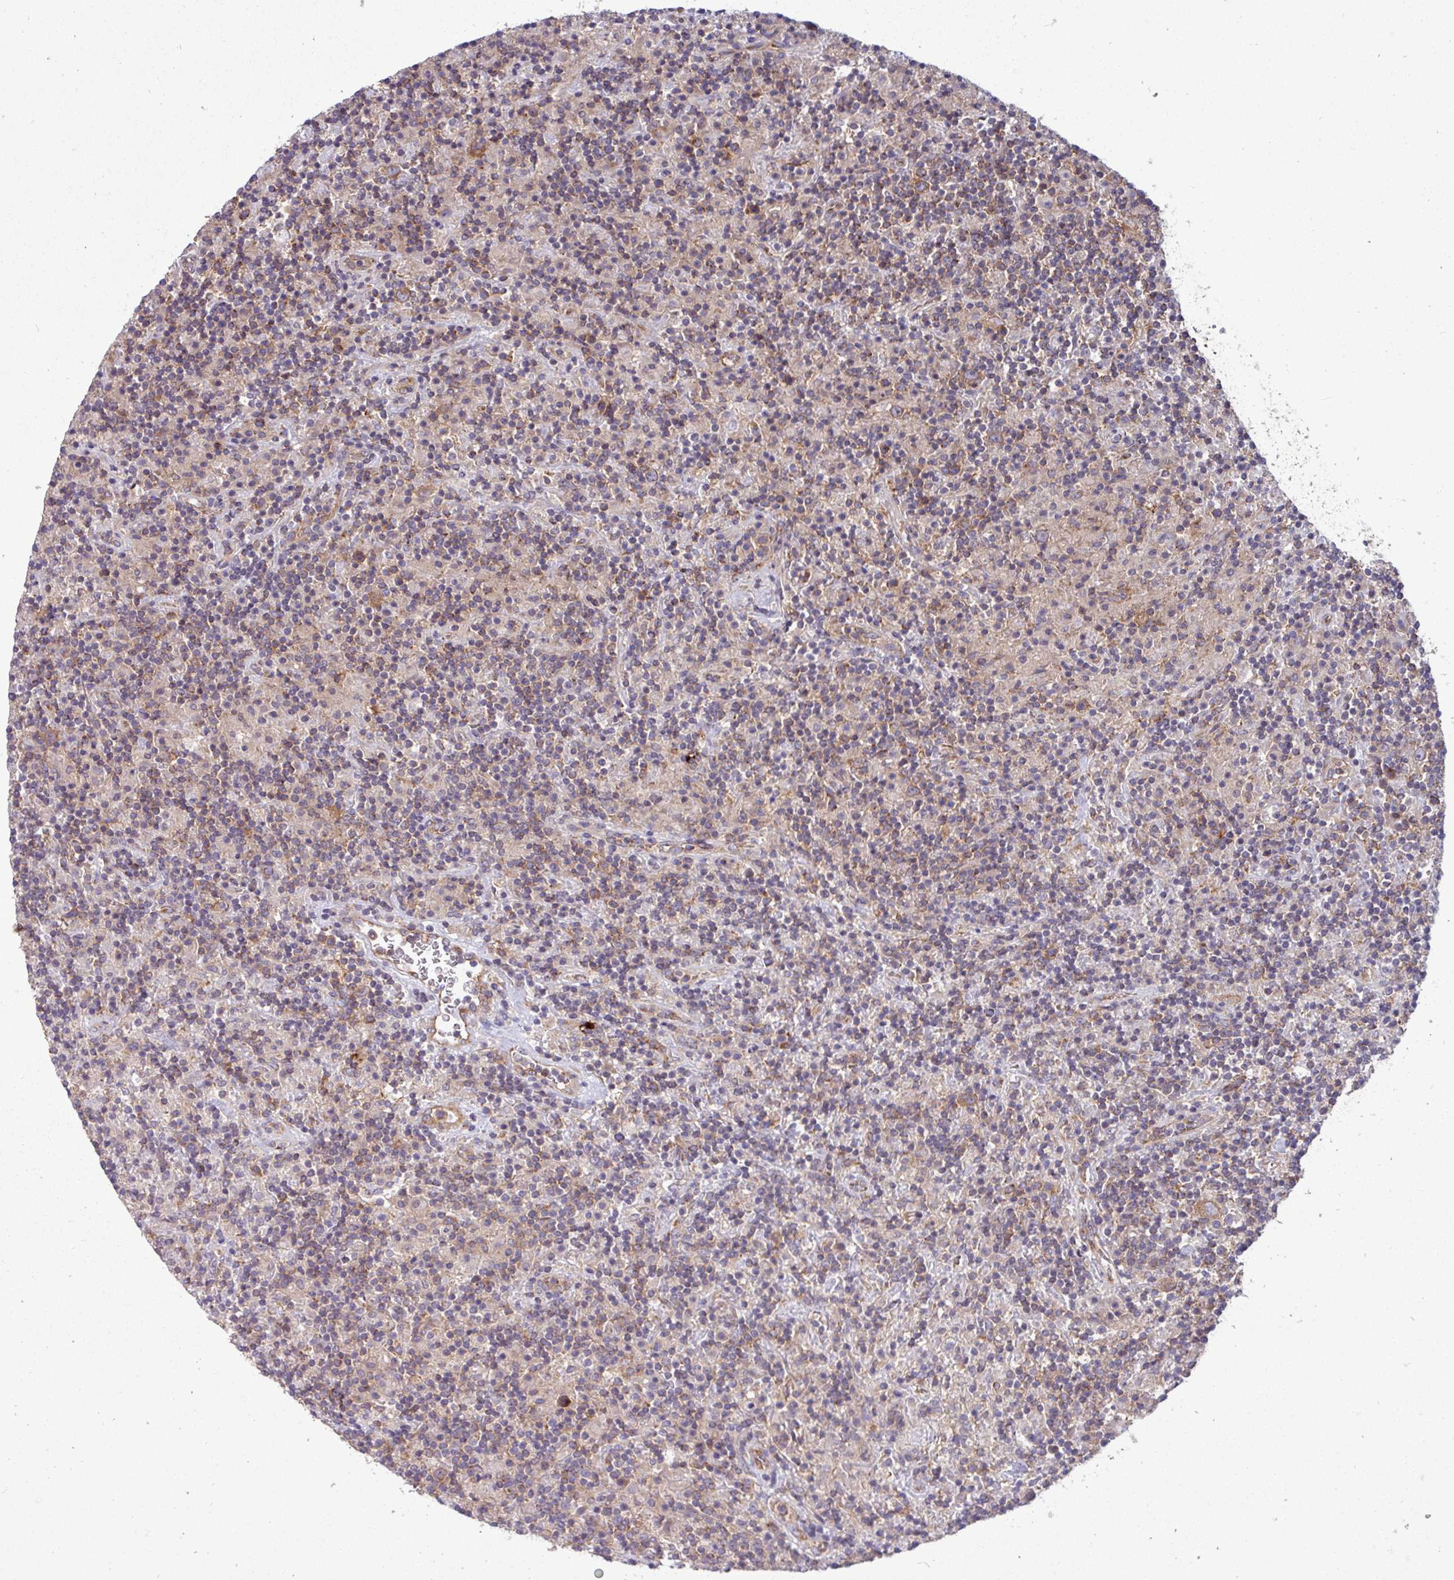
{"staining": {"intensity": "moderate", "quantity": ">75%", "location": "cytoplasmic/membranous"}, "tissue": "lymphoma", "cell_type": "Tumor cells", "image_type": "cancer", "snomed": [{"axis": "morphology", "description": "Hodgkin's disease, NOS"}, {"axis": "topography", "description": "Lymph node"}], "caption": "Tumor cells display moderate cytoplasmic/membranous positivity in about >75% of cells in lymphoma.", "gene": "LSM12", "patient": {"sex": "male", "age": 70}}